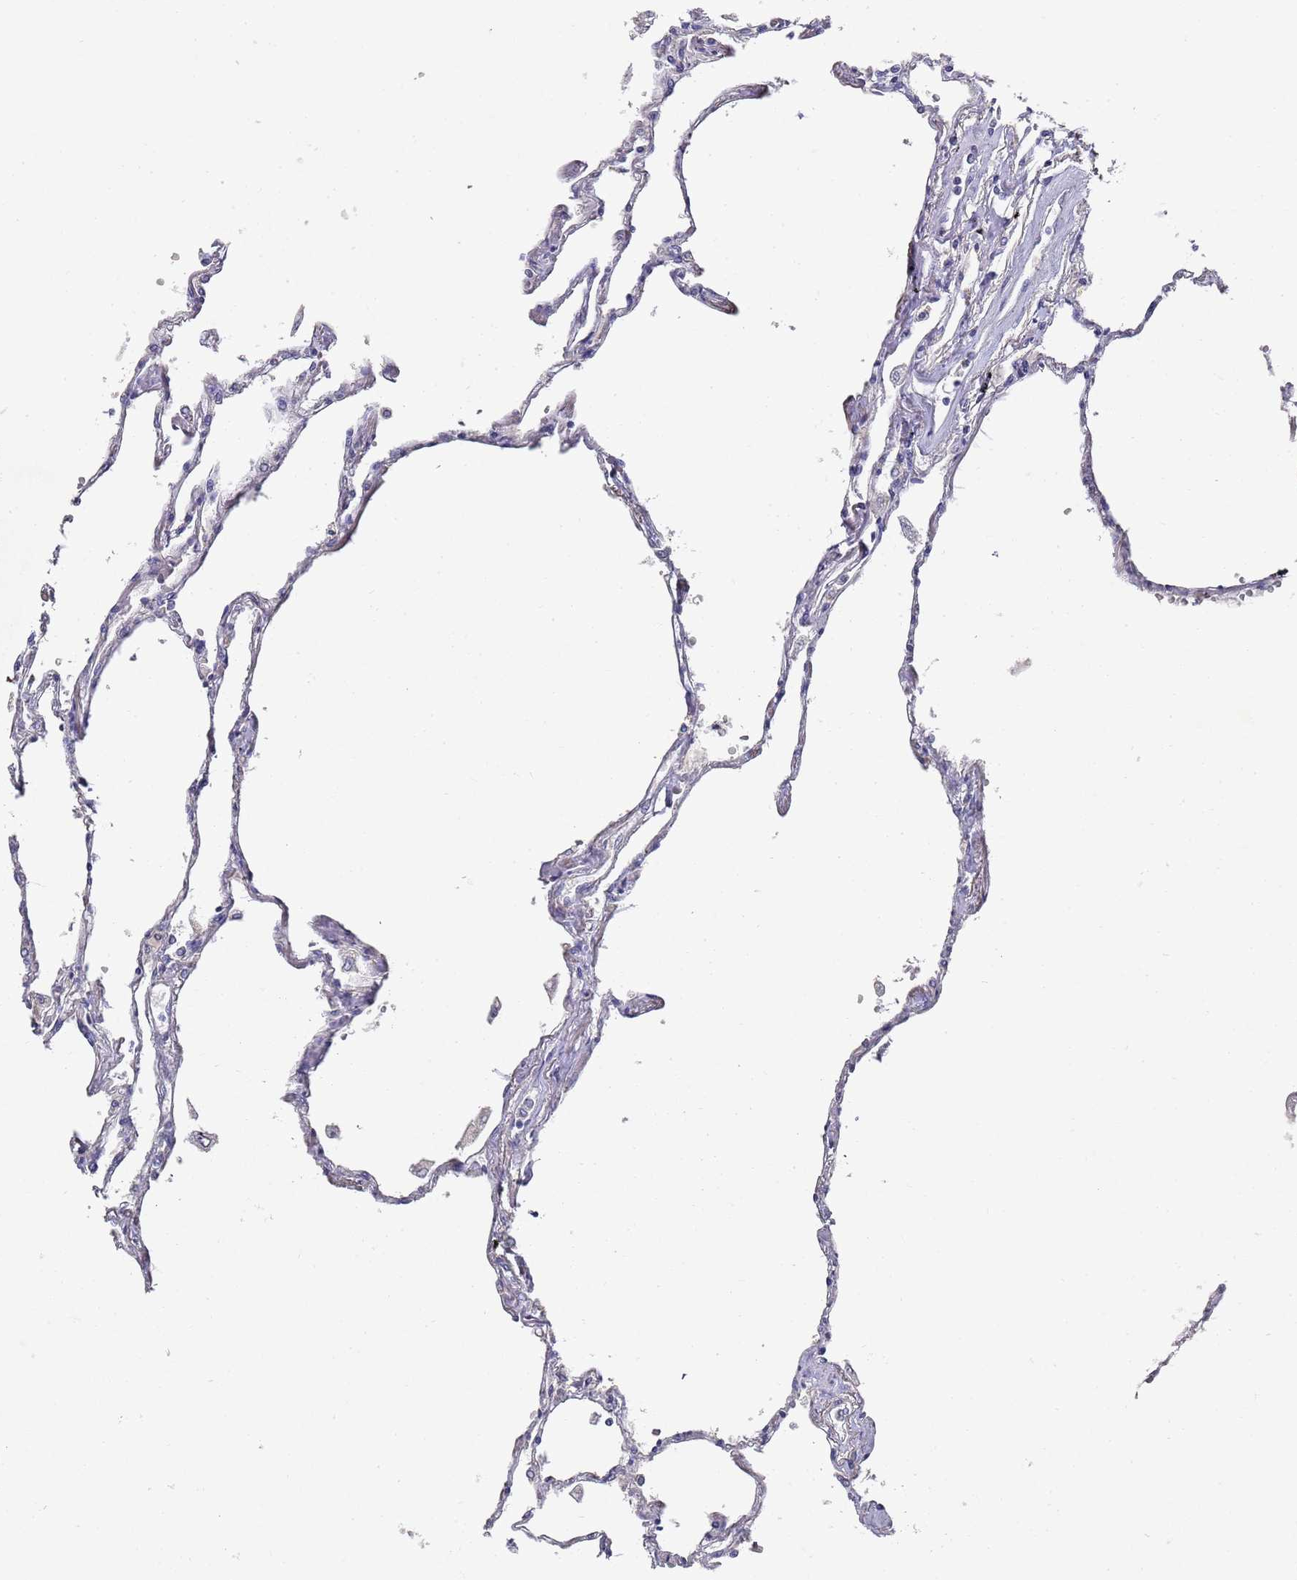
{"staining": {"intensity": "weak", "quantity": "<25%", "location": "cytoplasmic/membranous"}, "tissue": "lung", "cell_type": "Alveolar cells", "image_type": "normal", "snomed": [{"axis": "morphology", "description": "Normal tissue, NOS"}, {"axis": "topography", "description": "Lung"}], "caption": "Immunohistochemical staining of unremarkable lung shows no significant staining in alveolar cells. (DAB immunohistochemistry visualized using brightfield microscopy, high magnification).", "gene": "NPEPPS", "patient": {"sex": "female", "age": 67}}